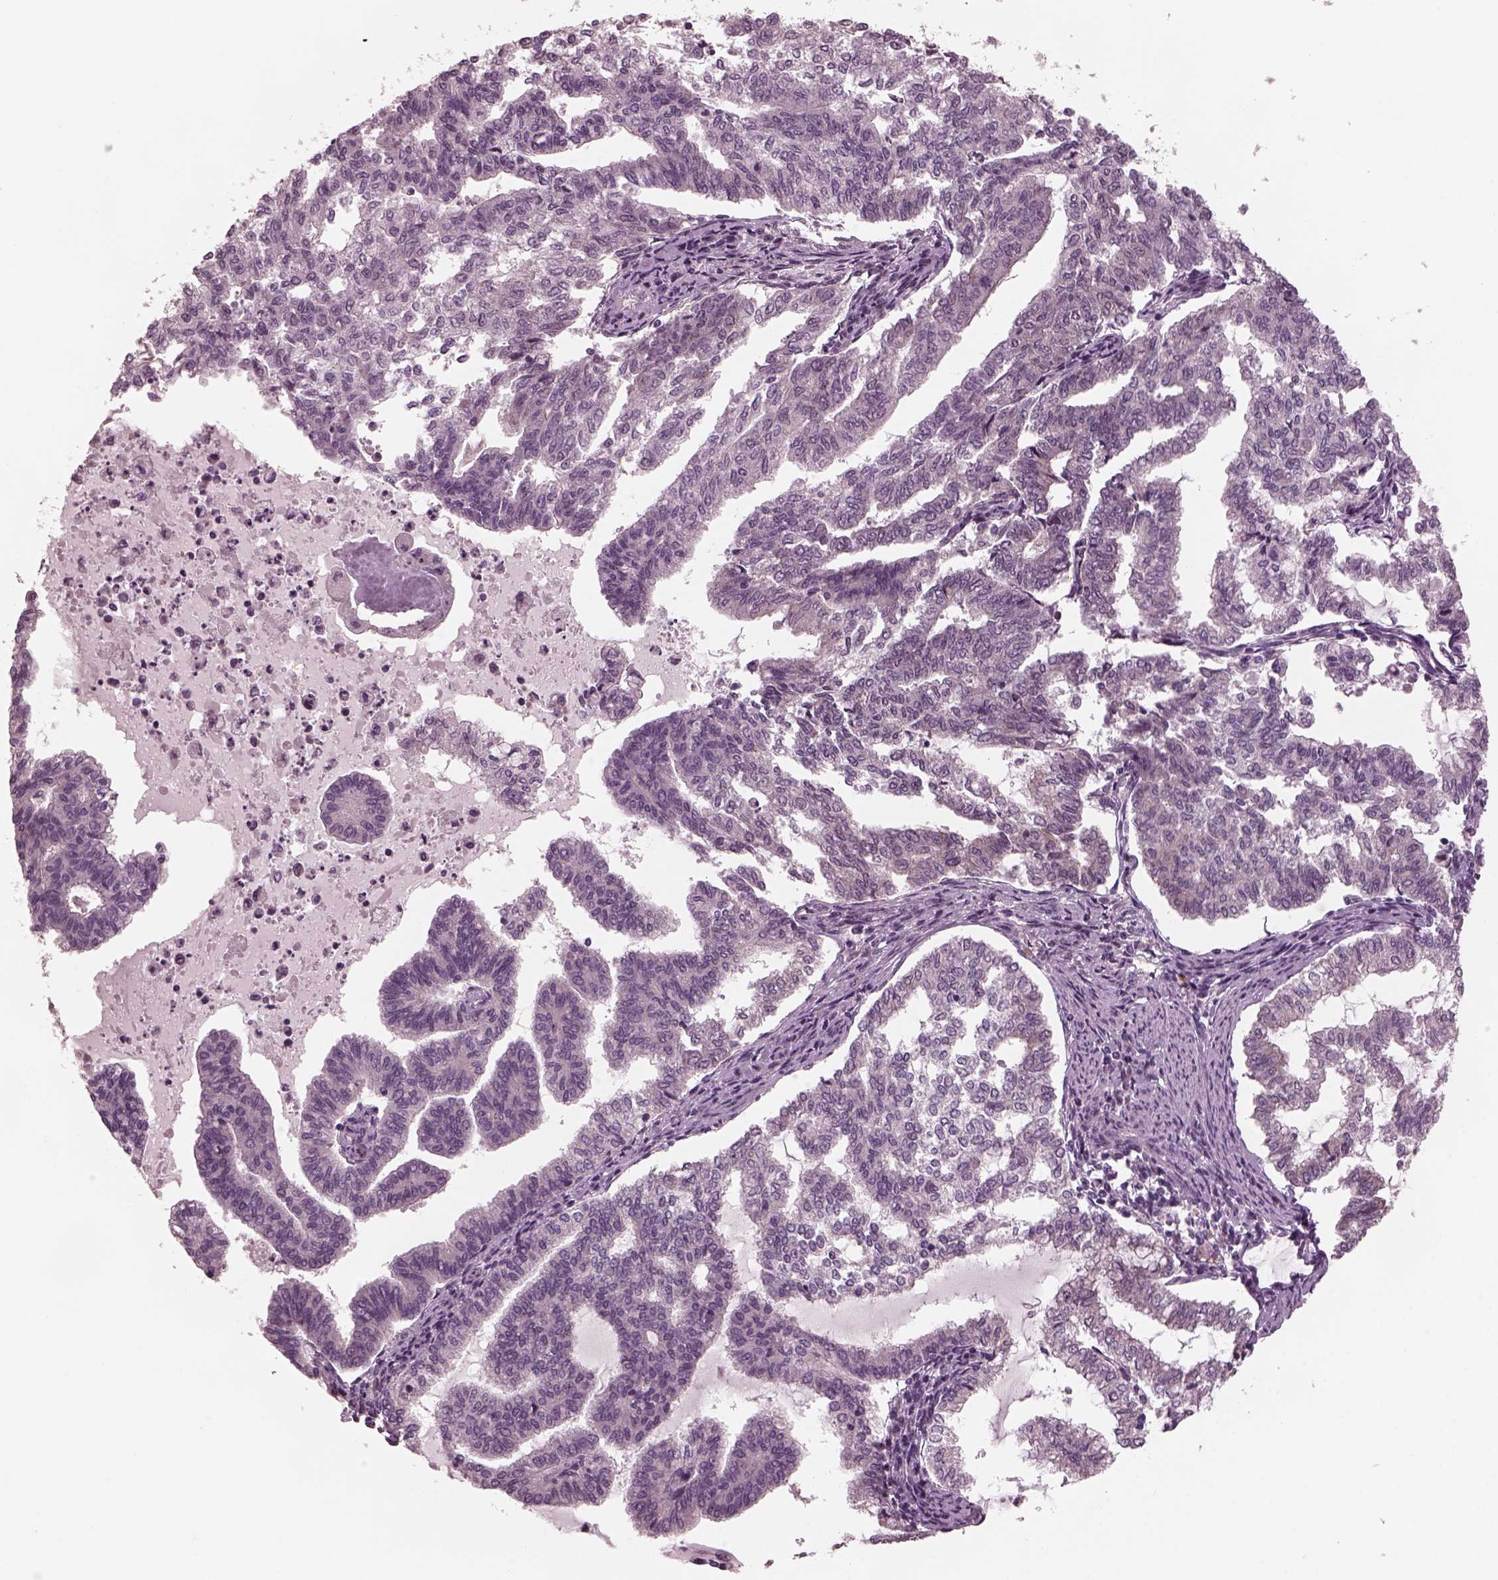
{"staining": {"intensity": "negative", "quantity": "none", "location": "none"}, "tissue": "endometrial cancer", "cell_type": "Tumor cells", "image_type": "cancer", "snomed": [{"axis": "morphology", "description": "Adenocarcinoma, NOS"}, {"axis": "topography", "description": "Endometrium"}], "caption": "A histopathology image of endometrial cancer (adenocarcinoma) stained for a protein demonstrates no brown staining in tumor cells.", "gene": "TUBG1", "patient": {"sex": "female", "age": 79}}